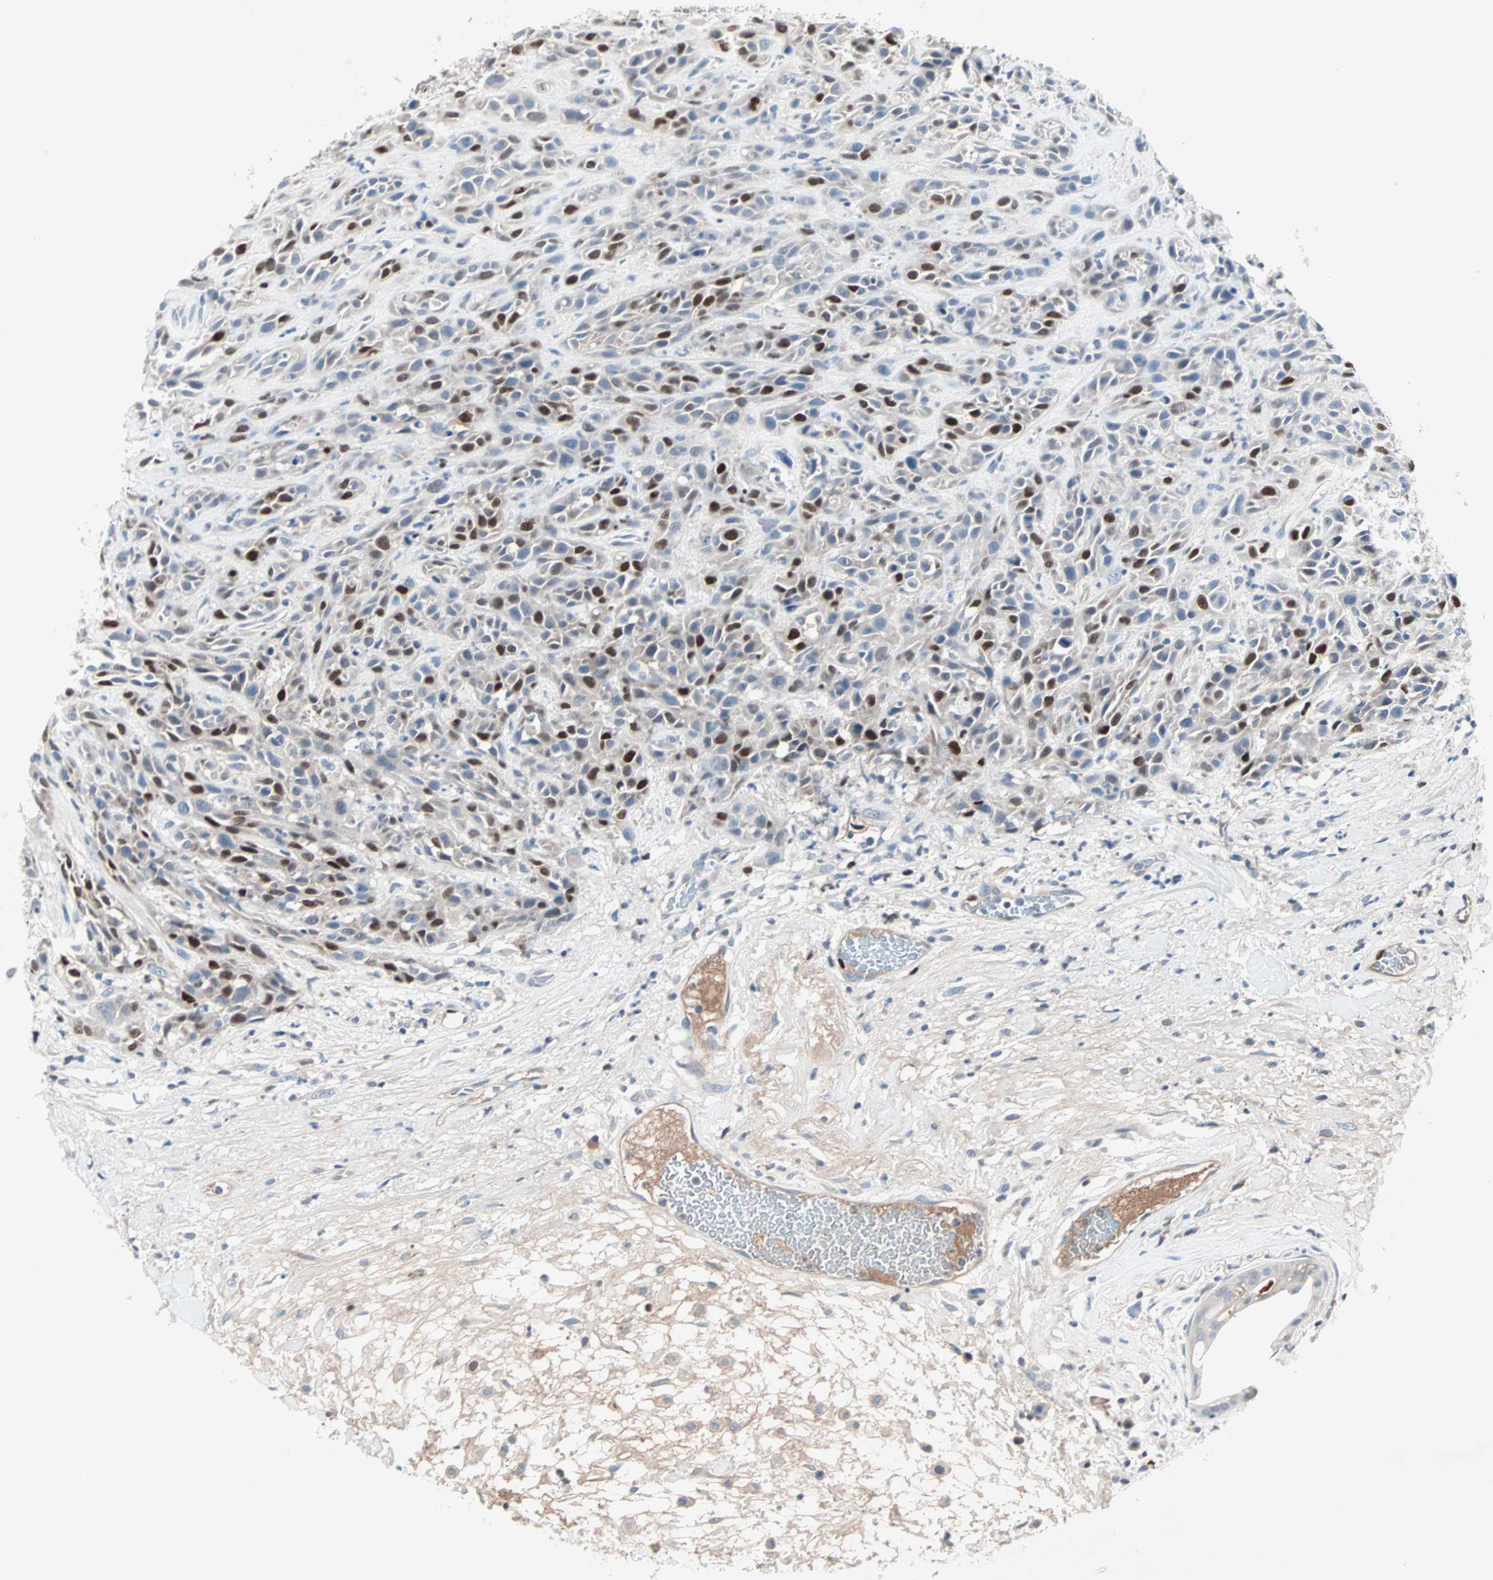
{"staining": {"intensity": "strong", "quantity": "<25%", "location": "nuclear"}, "tissue": "head and neck cancer", "cell_type": "Tumor cells", "image_type": "cancer", "snomed": [{"axis": "morphology", "description": "Normal tissue, NOS"}, {"axis": "morphology", "description": "Squamous cell carcinoma, NOS"}, {"axis": "topography", "description": "Cartilage tissue"}, {"axis": "topography", "description": "Head-Neck"}], "caption": "Protein staining of squamous cell carcinoma (head and neck) tissue displays strong nuclear expression in approximately <25% of tumor cells.", "gene": "CCNE2", "patient": {"sex": "male", "age": 62}}